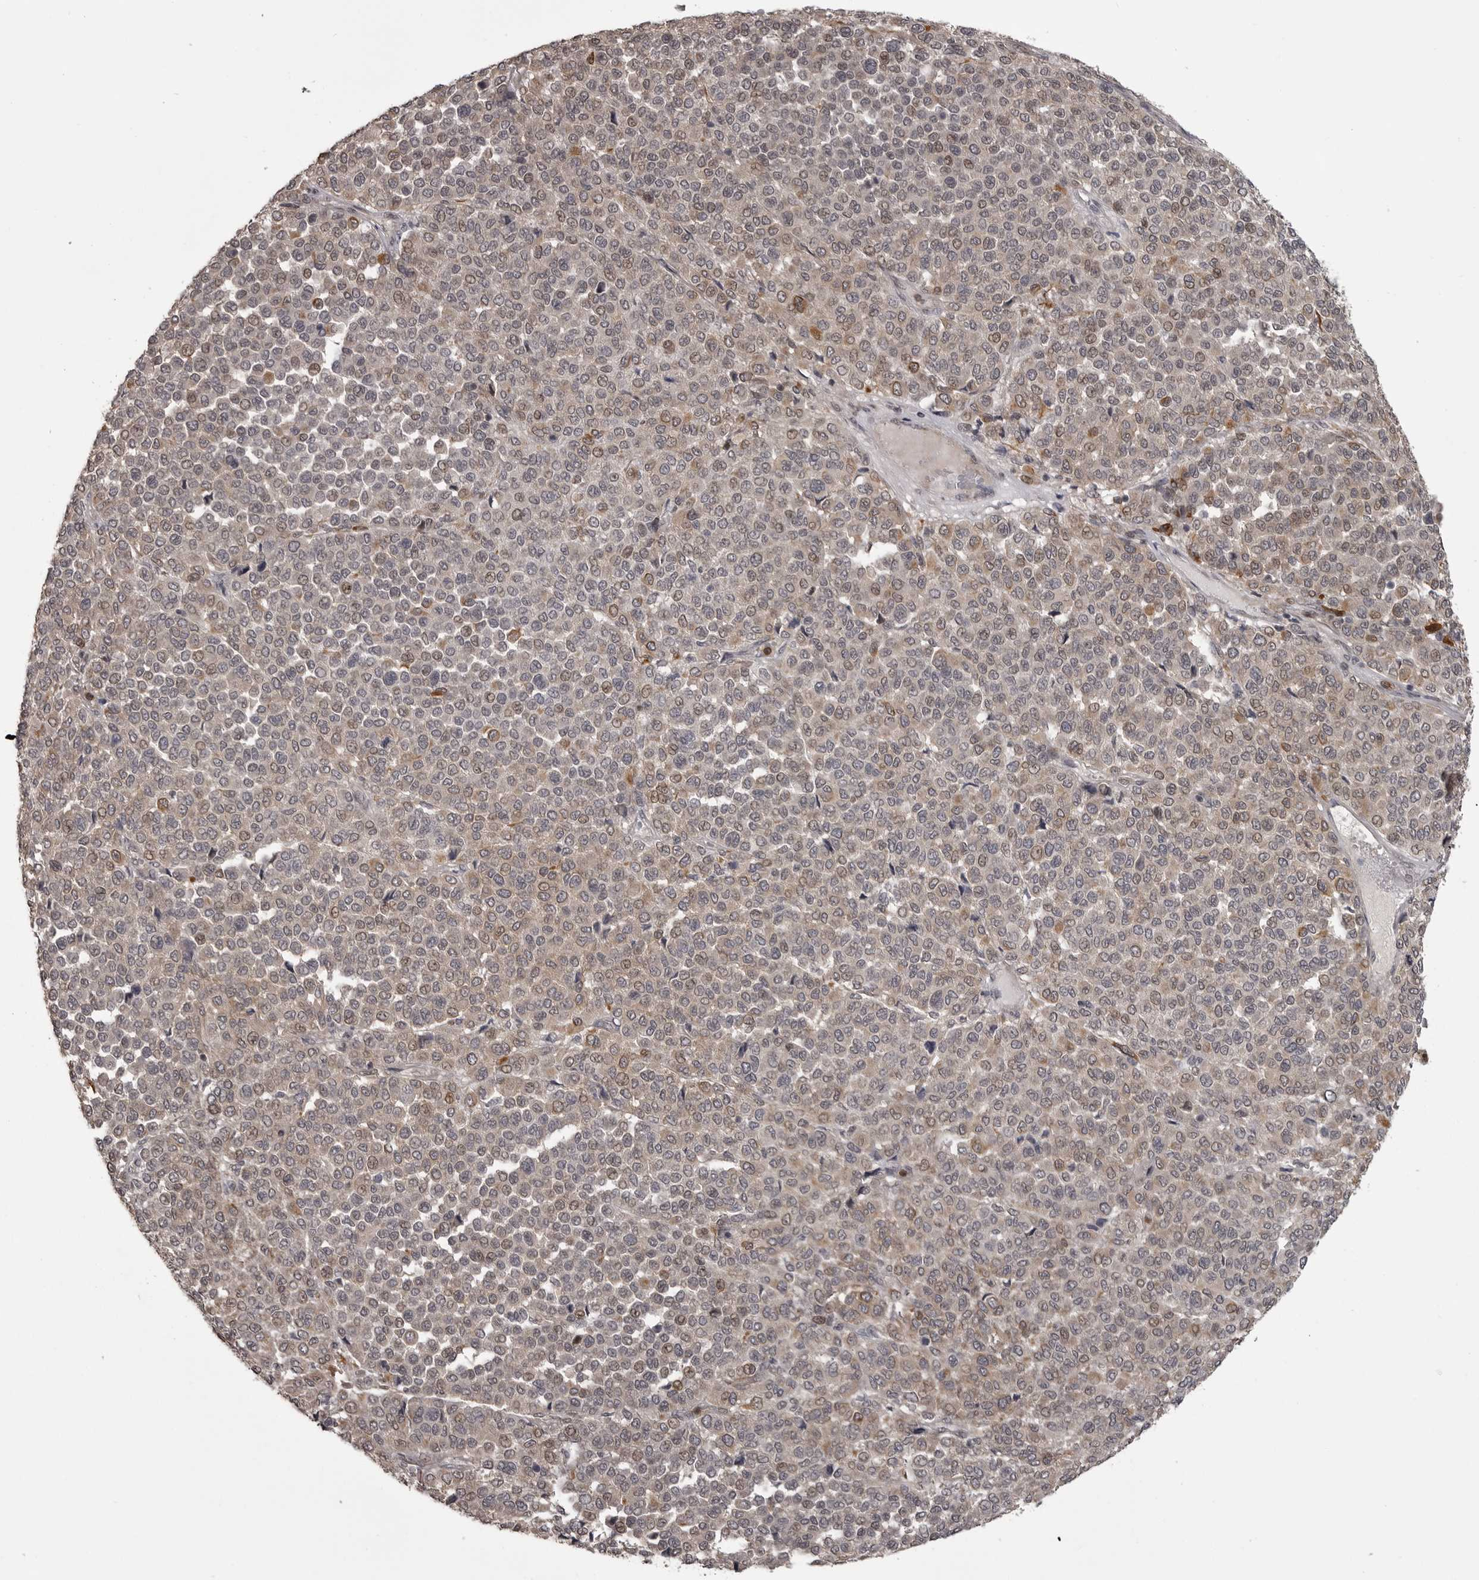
{"staining": {"intensity": "weak", "quantity": "25%-75%", "location": "cytoplasmic/membranous,nuclear"}, "tissue": "melanoma", "cell_type": "Tumor cells", "image_type": "cancer", "snomed": [{"axis": "morphology", "description": "Malignant melanoma, Metastatic site"}, {"axis": "topography", "description": "Pancreas"}], "caption": "The photomicrograph reveals a brown stain indicating the presence of a protein in the cytoplasmic/membranous and nuclear of tumor cells in malignant melanoma (metastatic site).", "gene": "SNX16", "patient": {"sex": "female", "age": 30}}